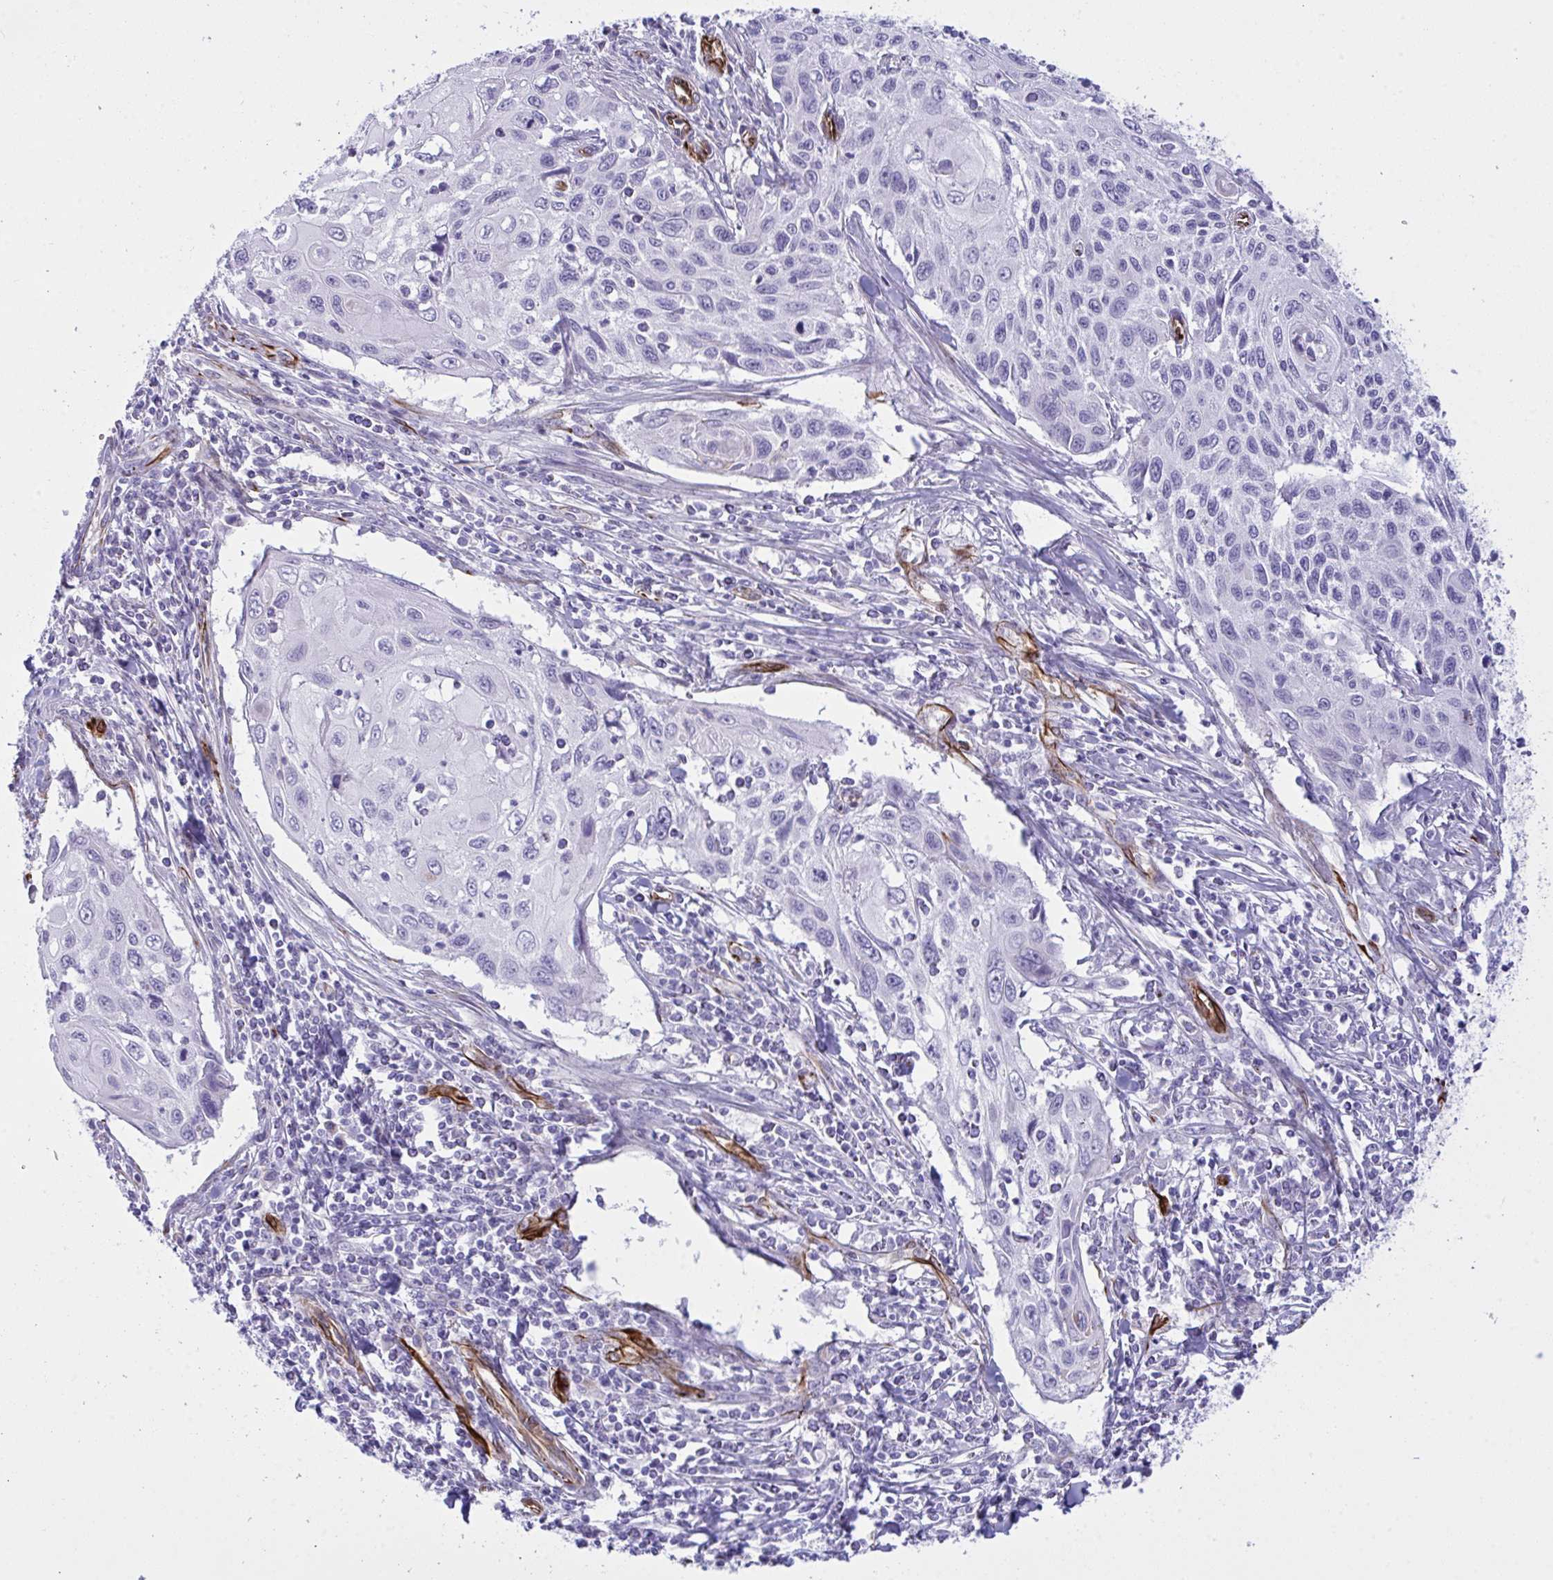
{"staining": {"intensity": "negative", "quantity": "none", "location": "none"}, "tissue": "cervical cancer", "cell_type": "Tumor cells", "image_type": "cancer", "snomed": [{"axis": "morphology", "description": "Squamous cell carcinoma, NOS"}, {"axis": "topography", "description": "Cervix"}], "caption": "A high-resolution photomicrograph shows immunohistochemistry staining of cervical squamous cell carcinoma, which reveals no significant expression in tumor cells. (DAB immunohistochemistry (IHC) visualized using brightfield microscopy, high magnification).", "gene": "SLC35B1", "patient": {"sex": "female", "age": 70}}